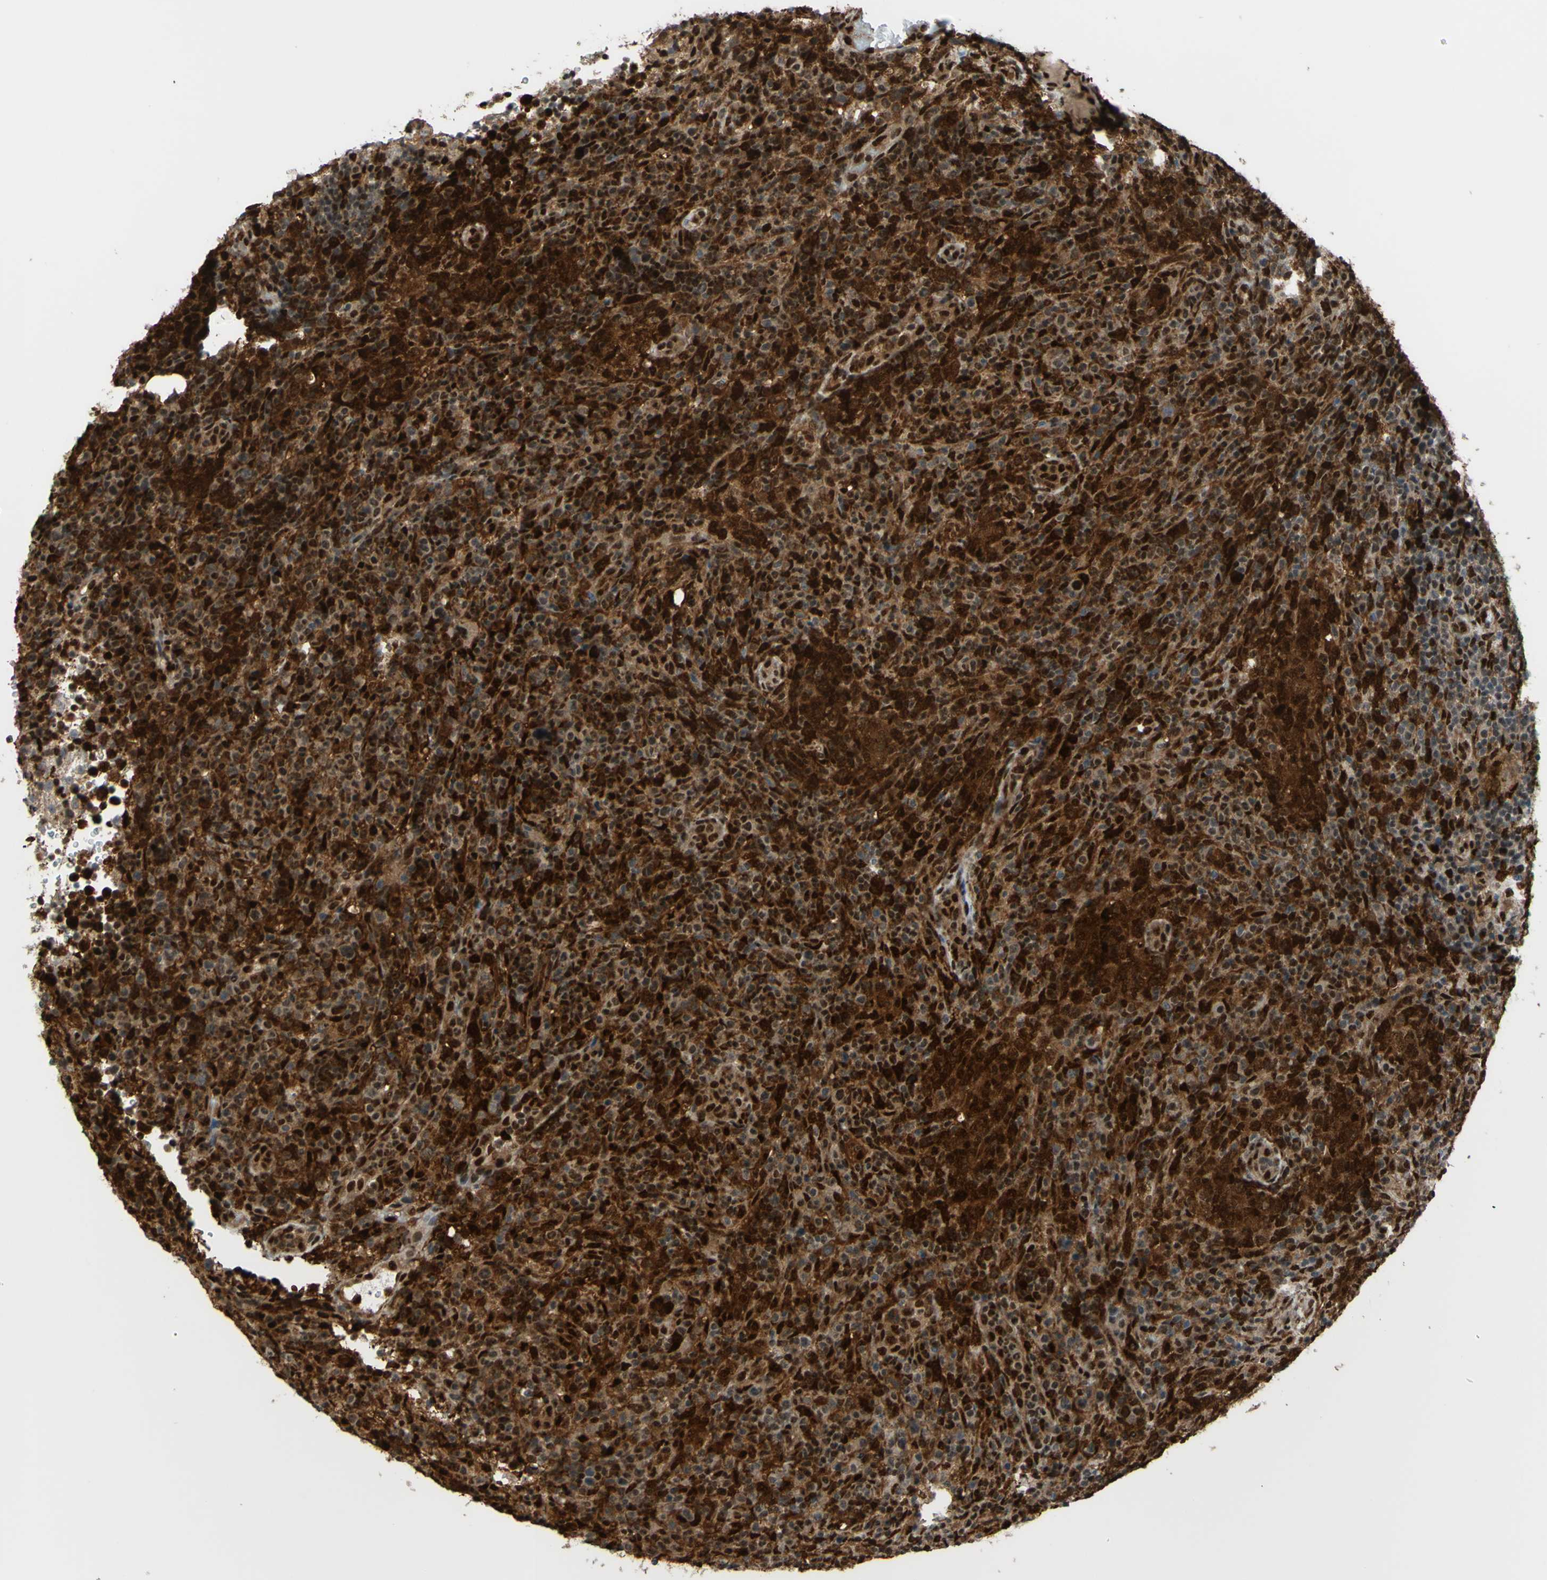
{"staining": {"intensity": "strong", "quantity": ">75%", "location": "cytoplasmic/membranous,nuclear"}, "tissue": "lymphoma", "cell_type": "Tumor cells", "image_type": "cancer", "snomed": [{"axis": "morphology", "description": "Malignant lymphoma, non-Hodgkin's type, High grade"}, {"axis": "topography", "description": "Lymph node"}], "caption": "Immunohistochemical staining of human lymphoma exhibits high levels of strong cytoplasmic/membranous and nuclear staining in approximately >75% of tumor cells. (Brightfield microscopy of DAB IHC at high magnification).", "gene": "FKBP5", "patient": {"sex": "female", "age": 76}}